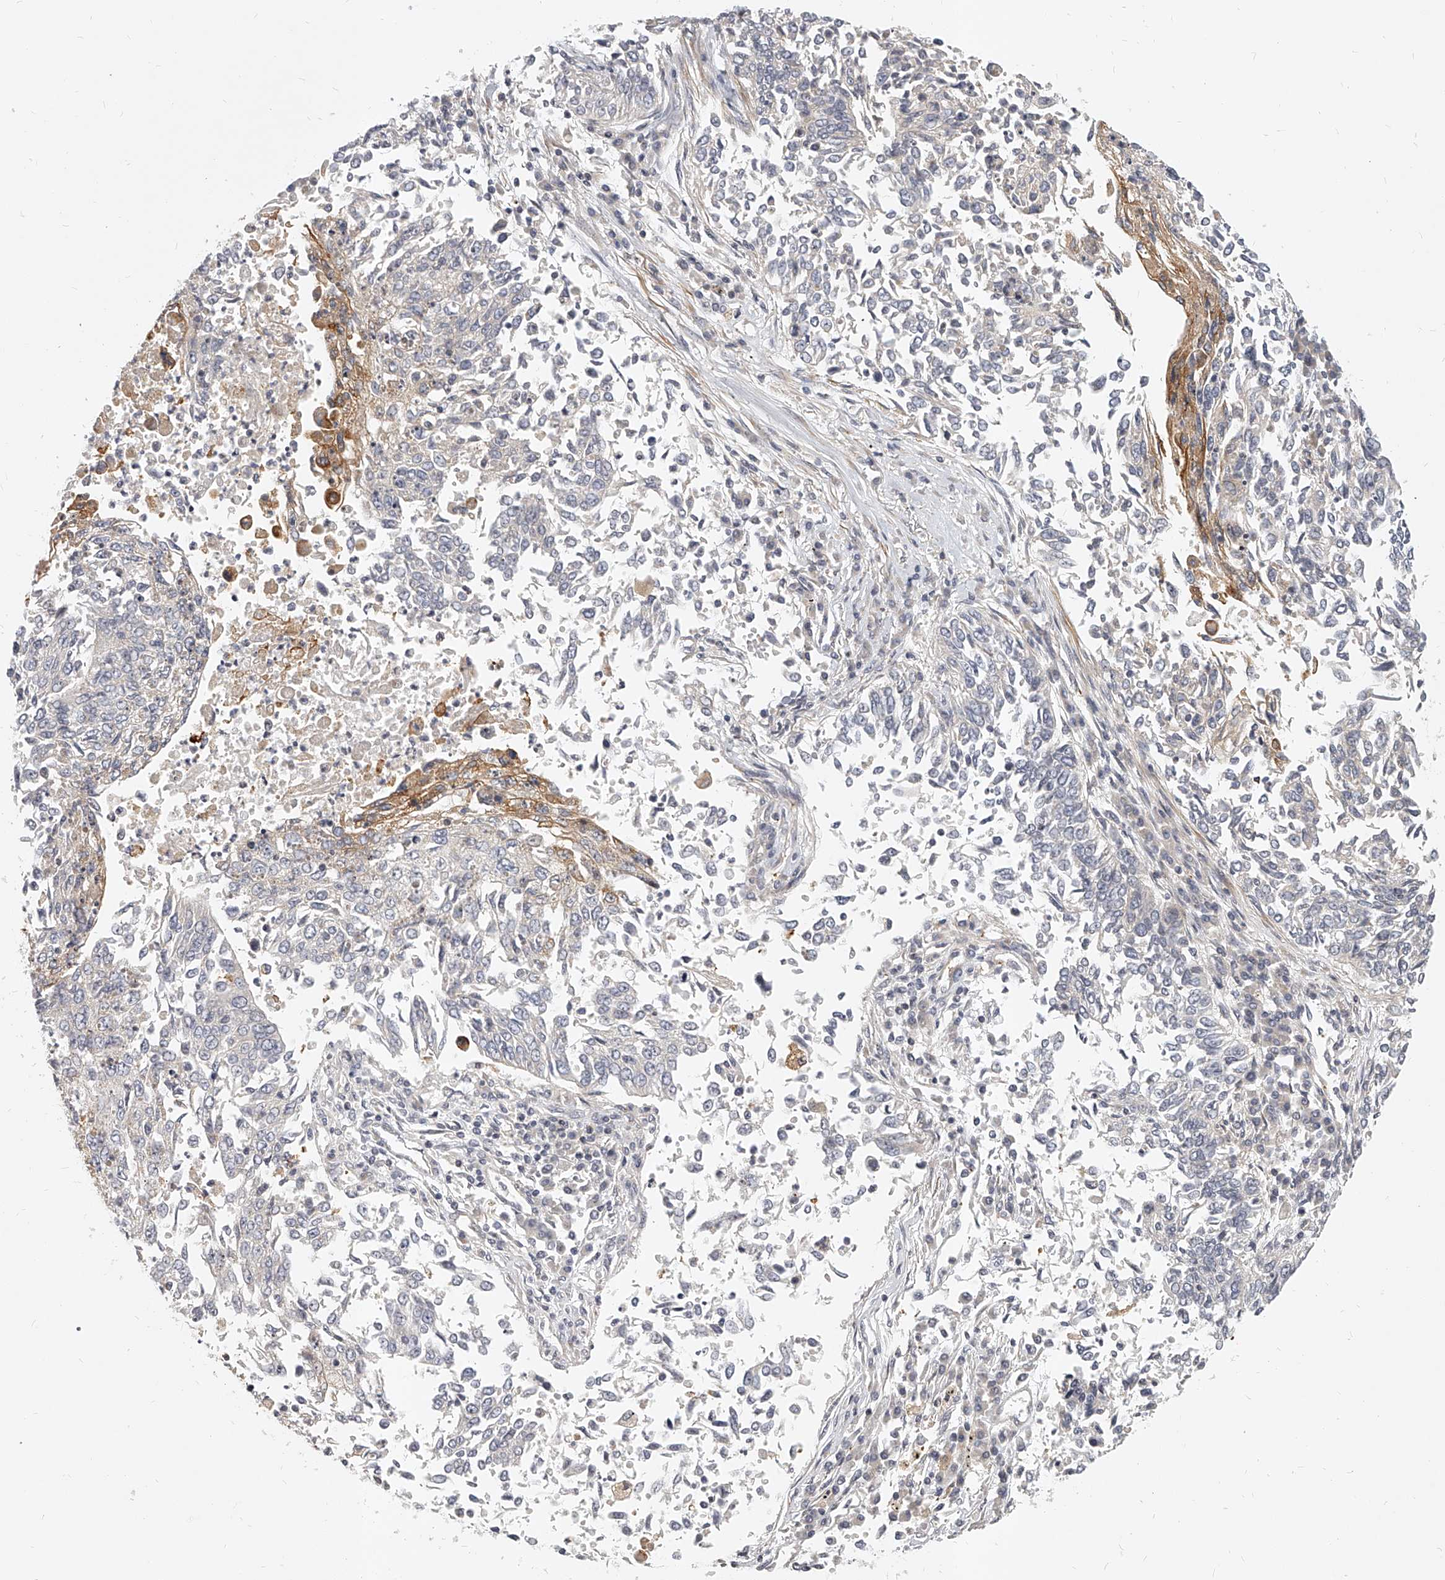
{"staining": {"intensity": "negative", "quantity": "none", "location": "none"}, "tissue": "lung cancer", "cell_type": "Tumor cells", "image_type": "cancer", "snomed": [{"axis": "morphology", "description": "Normal tissue, NOS"}, {"axis": "morphology", "description": "Squamous cell carcinoma, NOS"}, {"axis": "topography", "description": "Cartilage tissue"}, {"axis": "topography", "description": "Bronchus"}, {"axis": "topography", "description": "Lung"}, {"axis": "topography", "description": "Peripheral nerve tissue"}], "caption": "This image is of lung cancer (squamous cell carcinoma) stained with IHC to label a protein in brown with the nuclei are counter-stained blue. There is no expression in tumor cells. (Stains: DAB (3,3'-diaminobenzidine) IHC with hematoxylin counter stain, Microscopy: brightfield microscopy at high magnification).", "gene": "SLC37A1", "patient": {"sex": "female", "age": 49}}